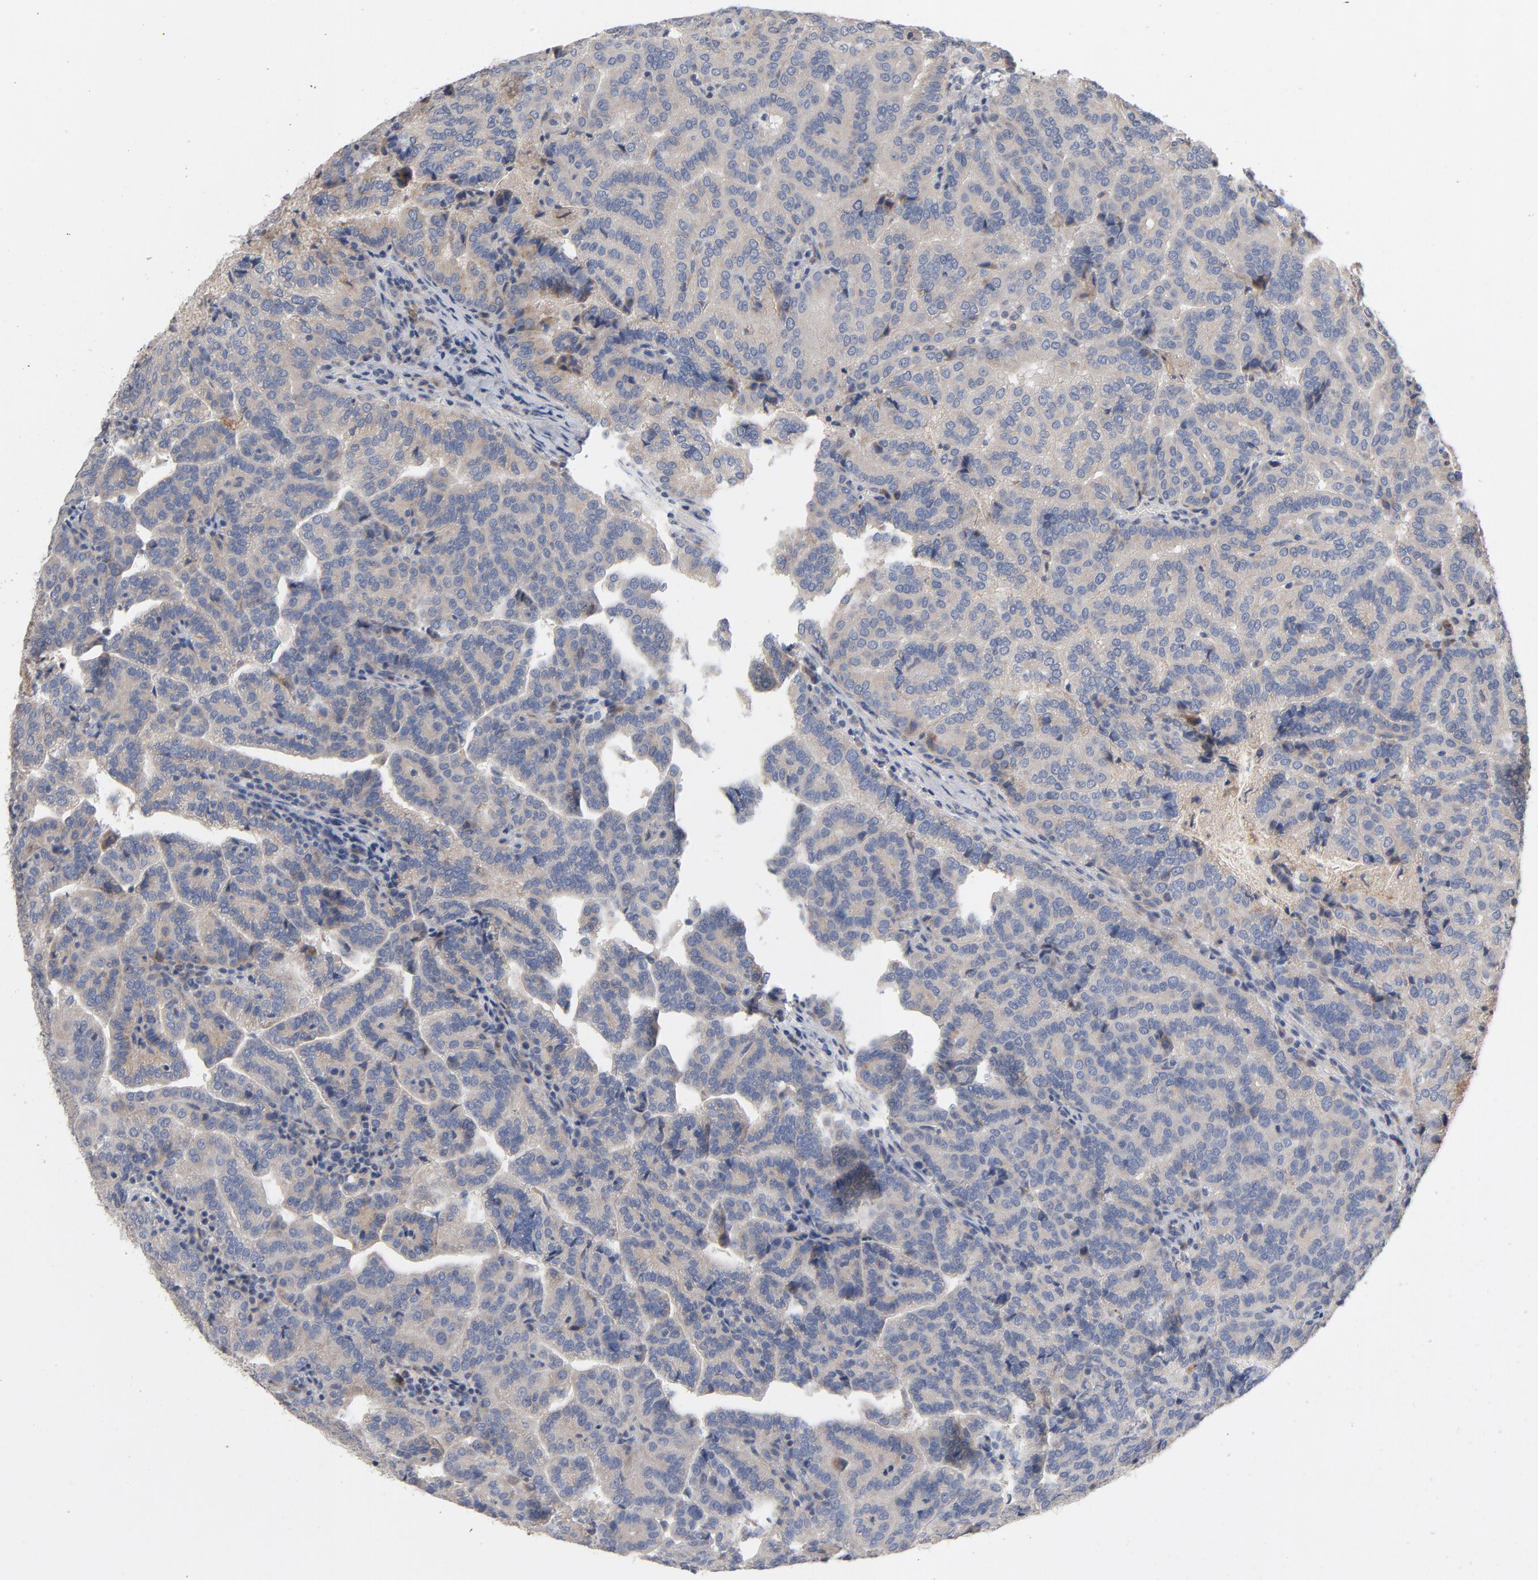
{"staining": {"intensity": "moderate", "quantity": ">75%", "location": "cytoplasmic/membranous"}, "tissue": "renal cancer", "cell_type": "Tumor cells", "image_type": "cancer", "snomed": [{"axis": "morphology", "description": "Adenocarcinoma, NOS"}, {"axis": "topography", "description": "Kidney"}], "caption": "Immunohistochemistry photomicrograph of renal cancer (adenocarcinoma) stained for a protein (brown), which reveals medium levels of moderate cytoplasmic/membranous expression in about >75% of tumor cells.", "gene": "CCDC134", "patient": {"sex": "male", "age": 61}}